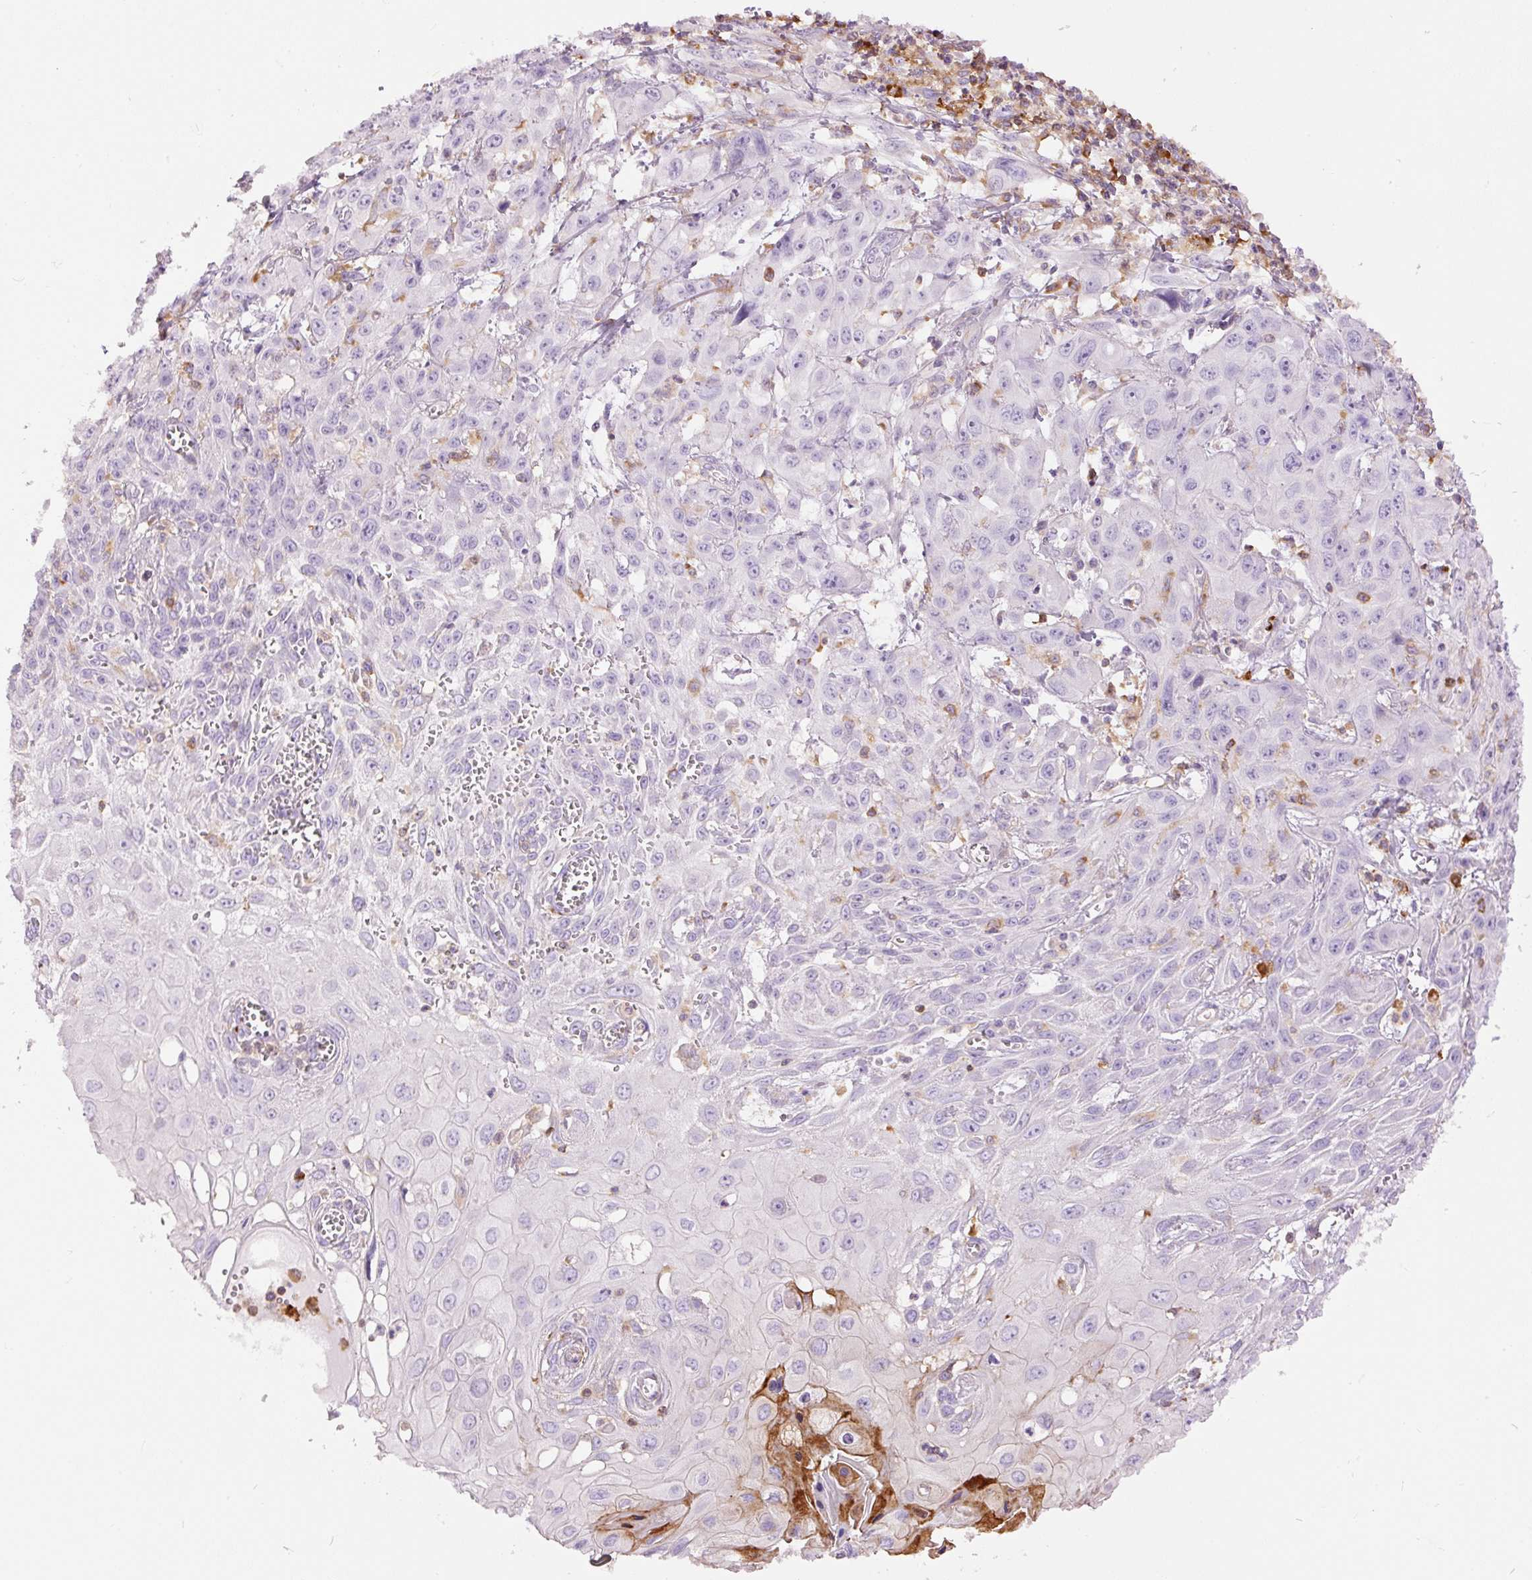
{"staining": {"intensity": "negative", "quantity": "none", "location": "none"}, "tissue": "skin cancer", "cell_type": "Tumor cells", "image_type": "cancer", "snomed": [{"axis": "morphology", "description": "Squamous cell carcinoma, NOS"}, {"axis": "topography", "description": "Skin"}, {"axis": "topography", "description": "Vulva"}], "caption": "High magnification brightfield microscopy of skin squamous cell carcinoma stained with DAB (3,3'-diaminobenzidine) (brown) and counterstained with hematoxylin (blue): tumor cells show no significant expression. (Brightfield microscopy of DAB IHC at high magnification).", "gene": "DOK6", "patient": {"sex": "female", "age": 71}}